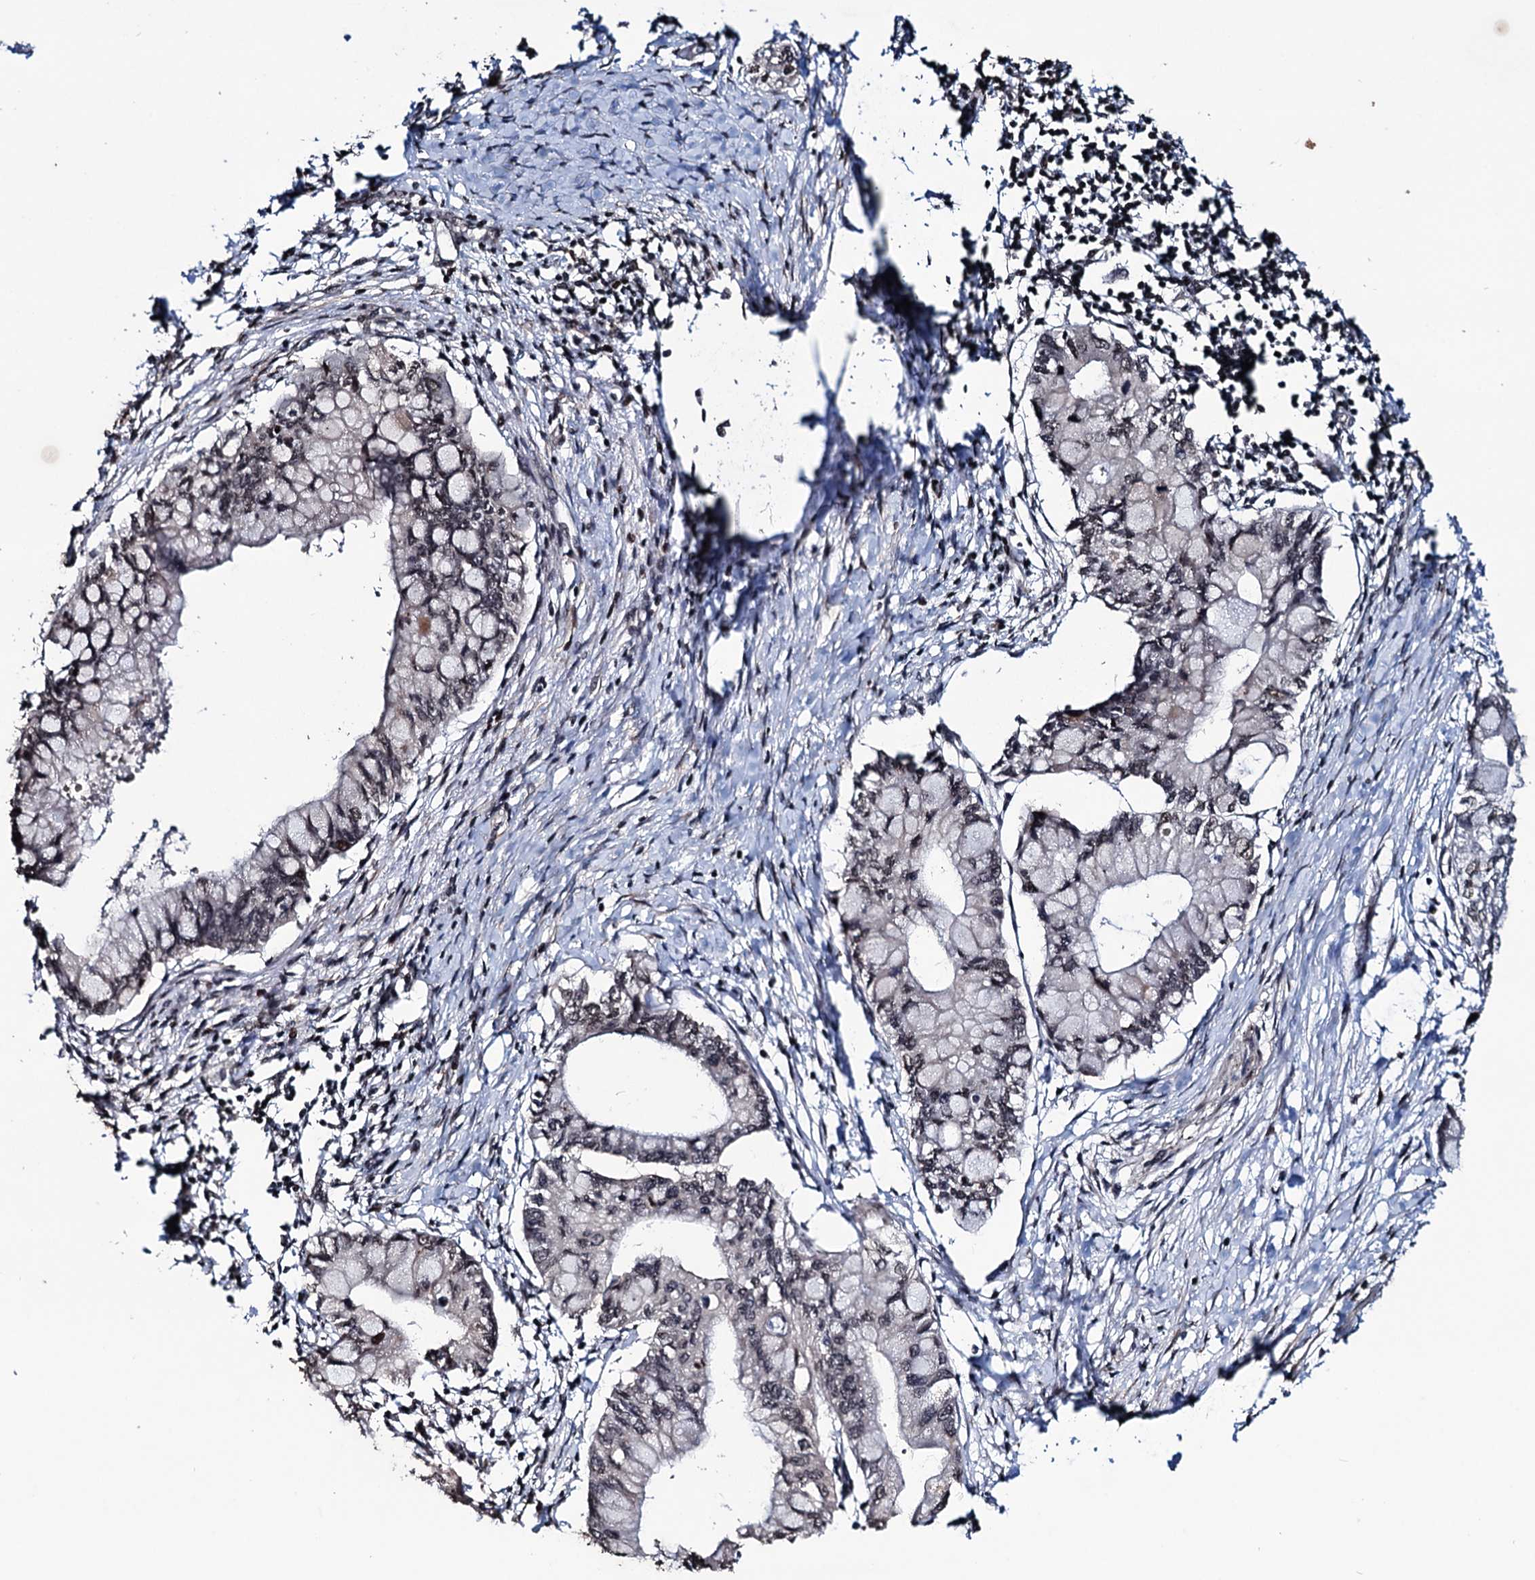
{"staining": {"intensity": "weak", "quantity": "<25%", "location": "nuclear"}, "tissue": "pancreatic cancer", "cell_type": "Tumor cells", "image_type": "cancer", "snomed": [{"axis": "morphology", "description": "Adenocarcinoma, NOS"}, {"axis": "topography", "description": "Pancreas"}], "caption": "Immunohistochemistry image of neoplastic tissue: human pancreatic cancer (adenocarcinoma) stained with DAB reveals no significant protein positivity in tumor cells.", "gene": "EYA4", "patient": {"sex": "male", "age": 48}}